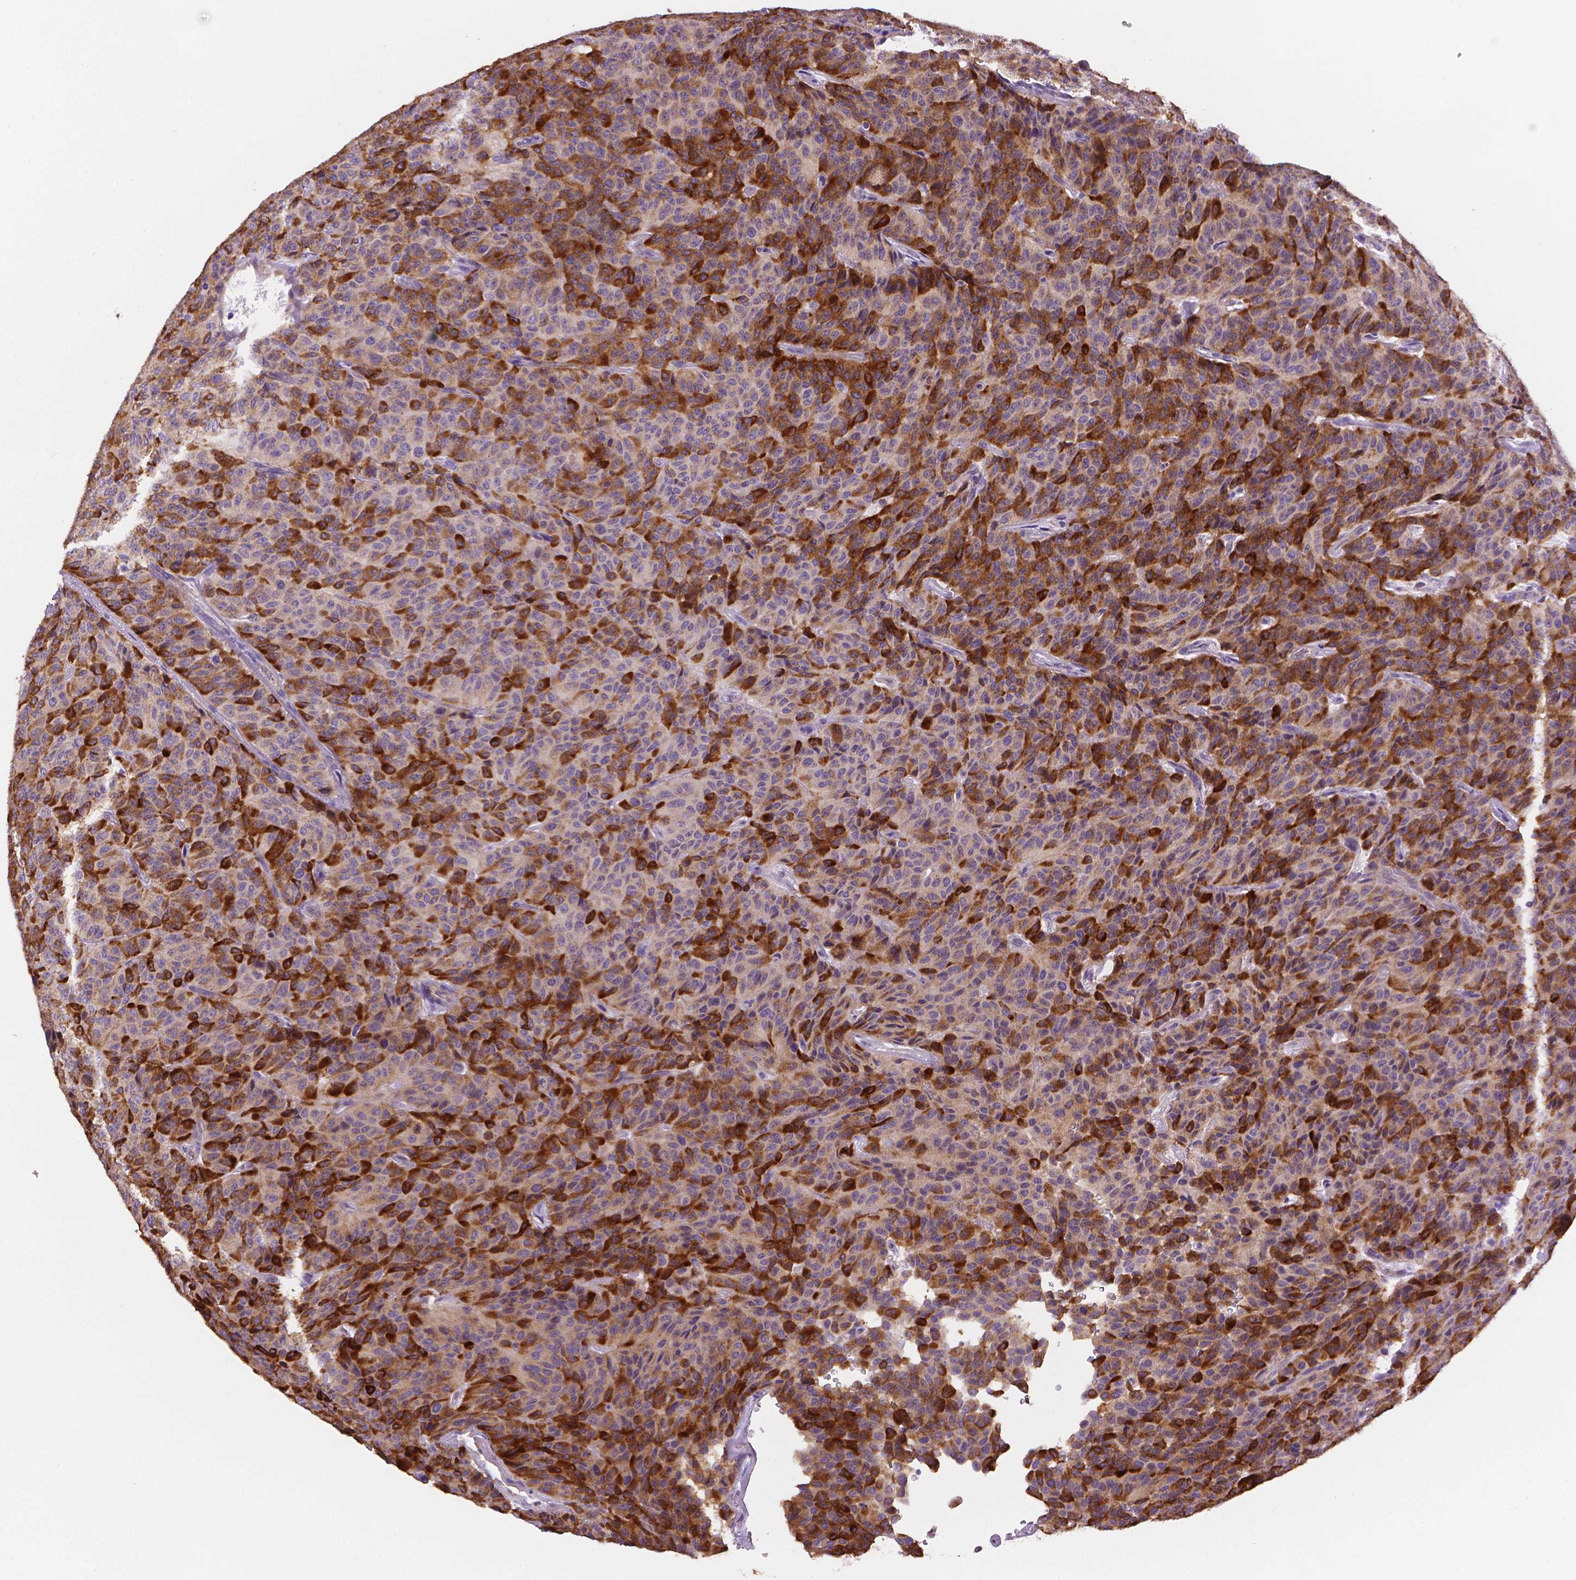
{"staining": {"intensity": "strong", "quantity": "<25%", "location": "cytoplasmic/membranous"}, "tissue": "carcinoid", "cell_type": "Tumor cells", "image_type": "cancer", "snomed": [{"axis": "morphology", "description": "Carcinoid, malignant, NOS"}, {"axis": "topography", "description": "Lung"}], "caption": "Tumor cells demonstrate strong cytoplasmic/membranous positivity in approximately <25% of cells in carcinoid. Immunohistochemistry (ihc) stains the protein of interest in brown and the nuclei are stained blue.", "gene": "SLC51B", "patient": {"sex": "male", "age": 71}}